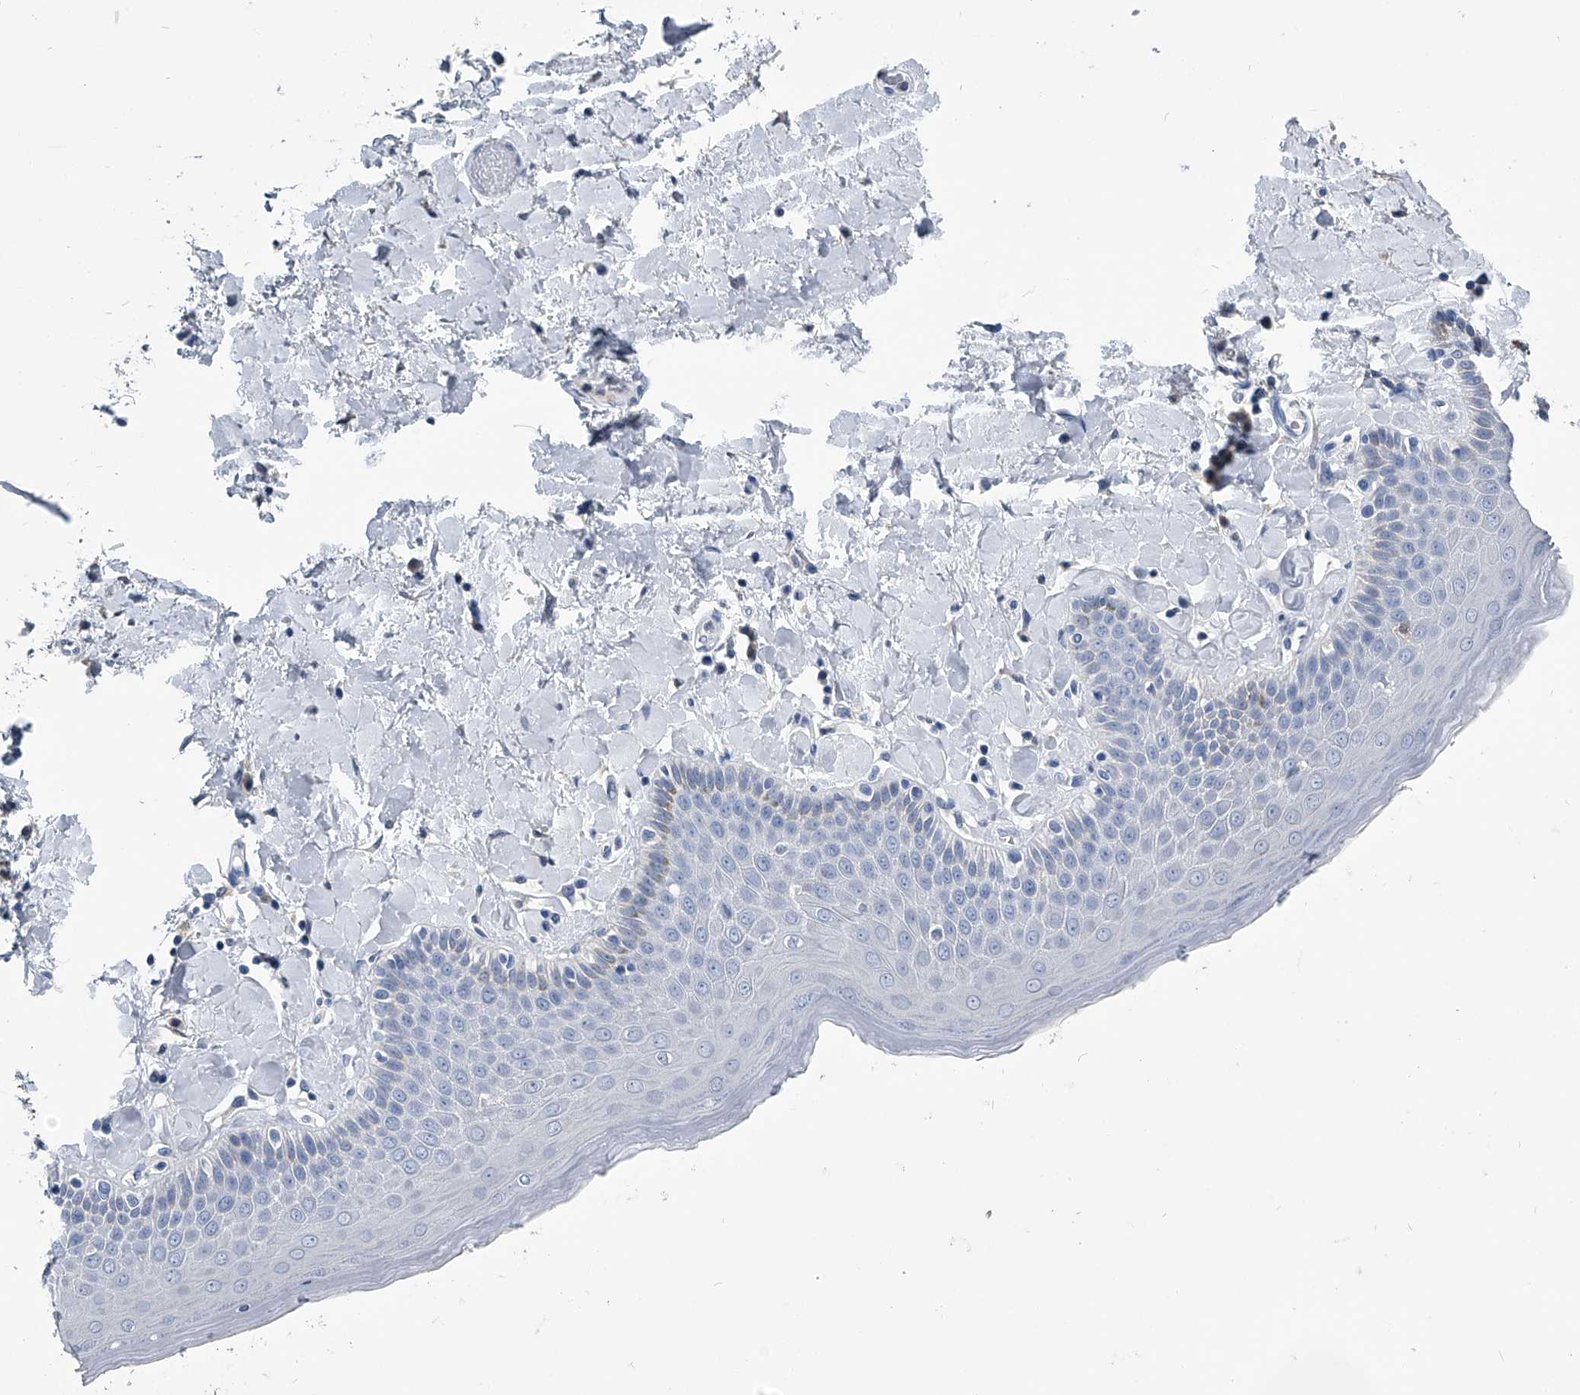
{"staining": {"intensity": "negative", "quantity": "none", "location": "none"}, "tissue": "skin", "cell_type": "Epidermal cells", "image_type": "normal", "snomed": [{"axis": "morphology", "description": "Normal tissue, NOS"}, {"axis": "topography", "description": "Anal"}], "caption": "Human skin stained for a protein using immunohistochemistry (IHC) reveals no staining in epidermal cells.", "gene": "PDXK", "patient": {"sex": "male", "age": 69}}